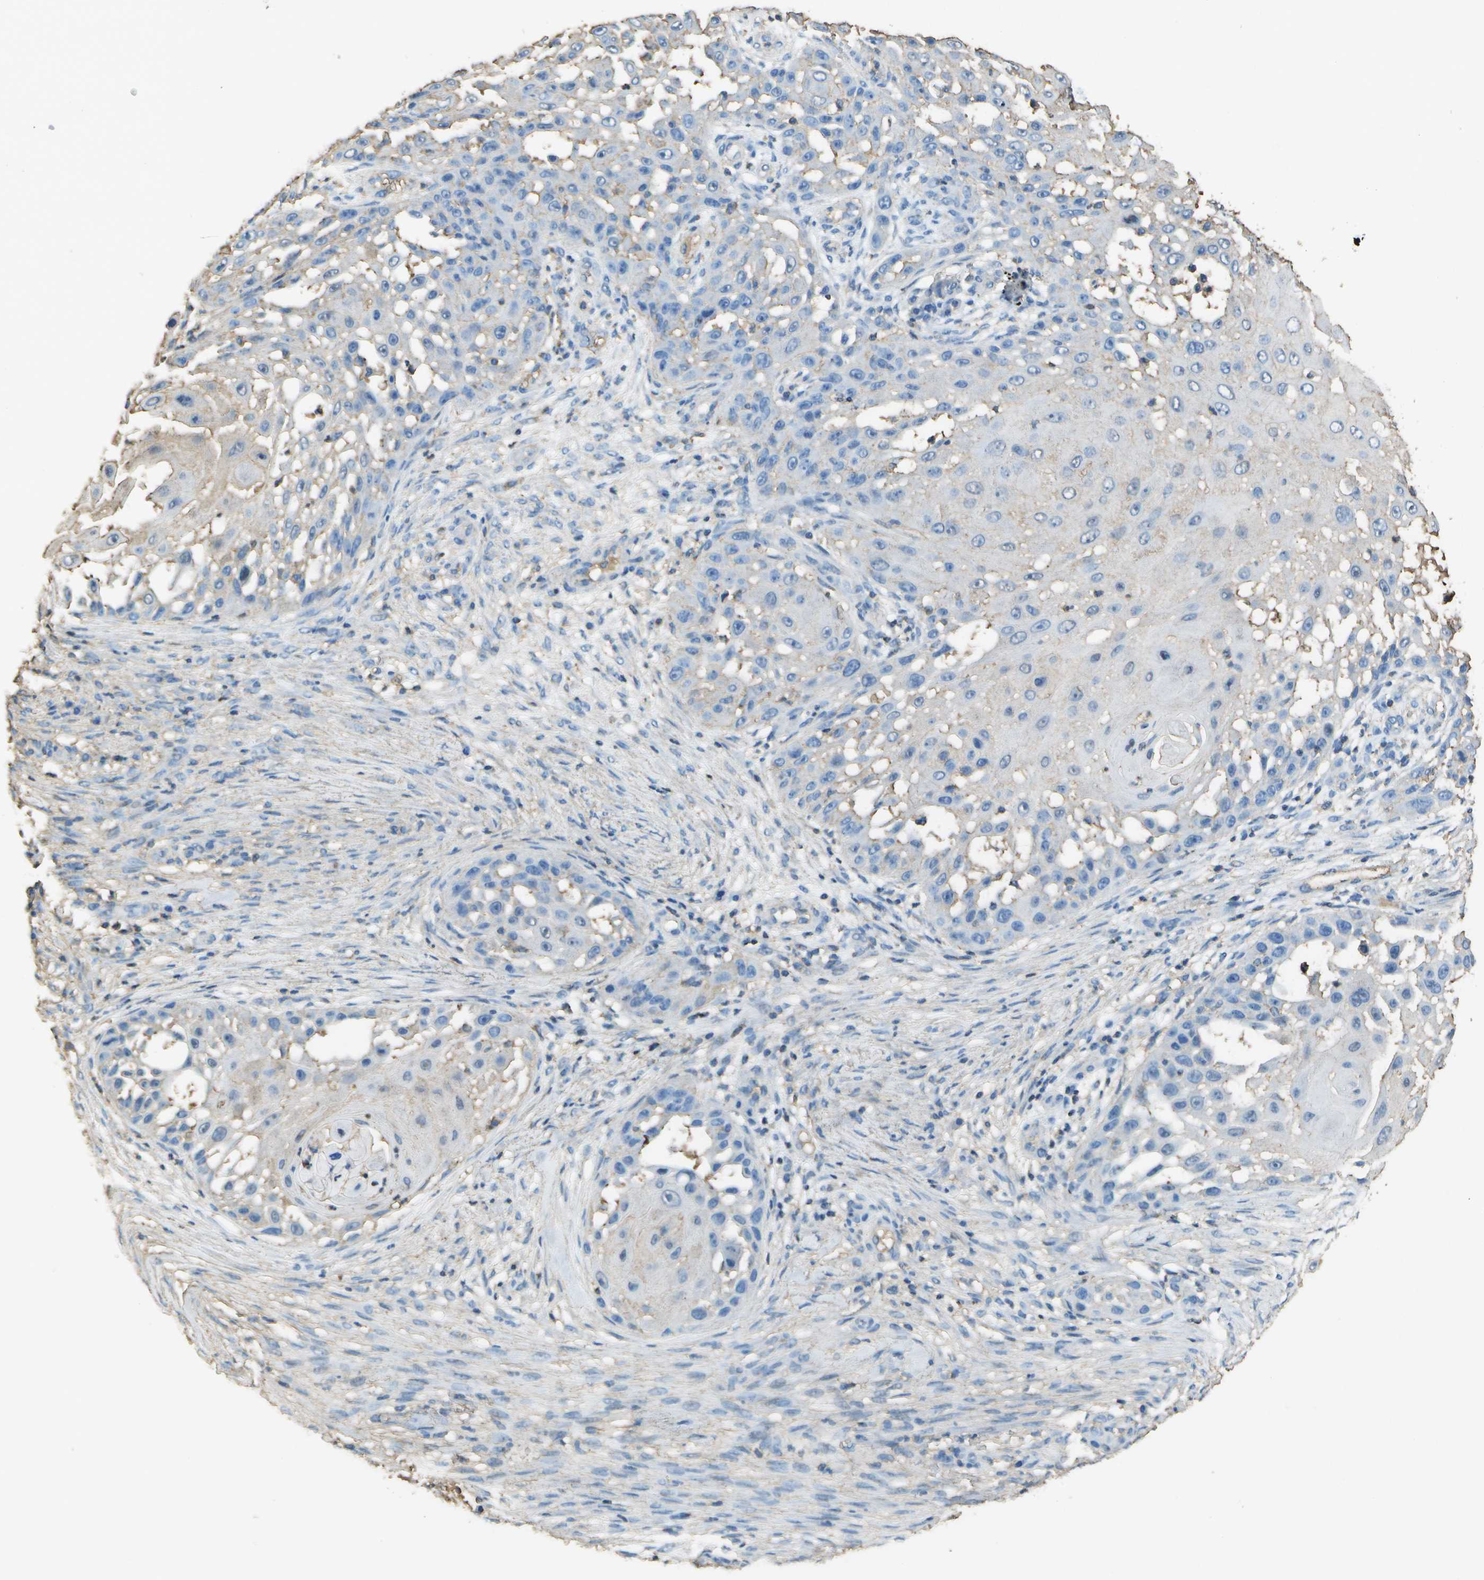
{"staining": {"intensity": "negative", "quantity": "none", "location": "none"}, "tissue": "skin cancer", "cell_type": "Tumor cells", "image_type": "cancer", "snomed": [{"axis": "morphology", "description": "Squamous cell carcinoma, NOS"}, {"axis": "topography", "description": "Skin"}], "caption": "Immunohistochemical staining of human skin squamous cell carcinoma exhibits no significant expression in tumor cells.", "gene": "CYP4F11", "patient": {"sex": "female", "age": 44}}